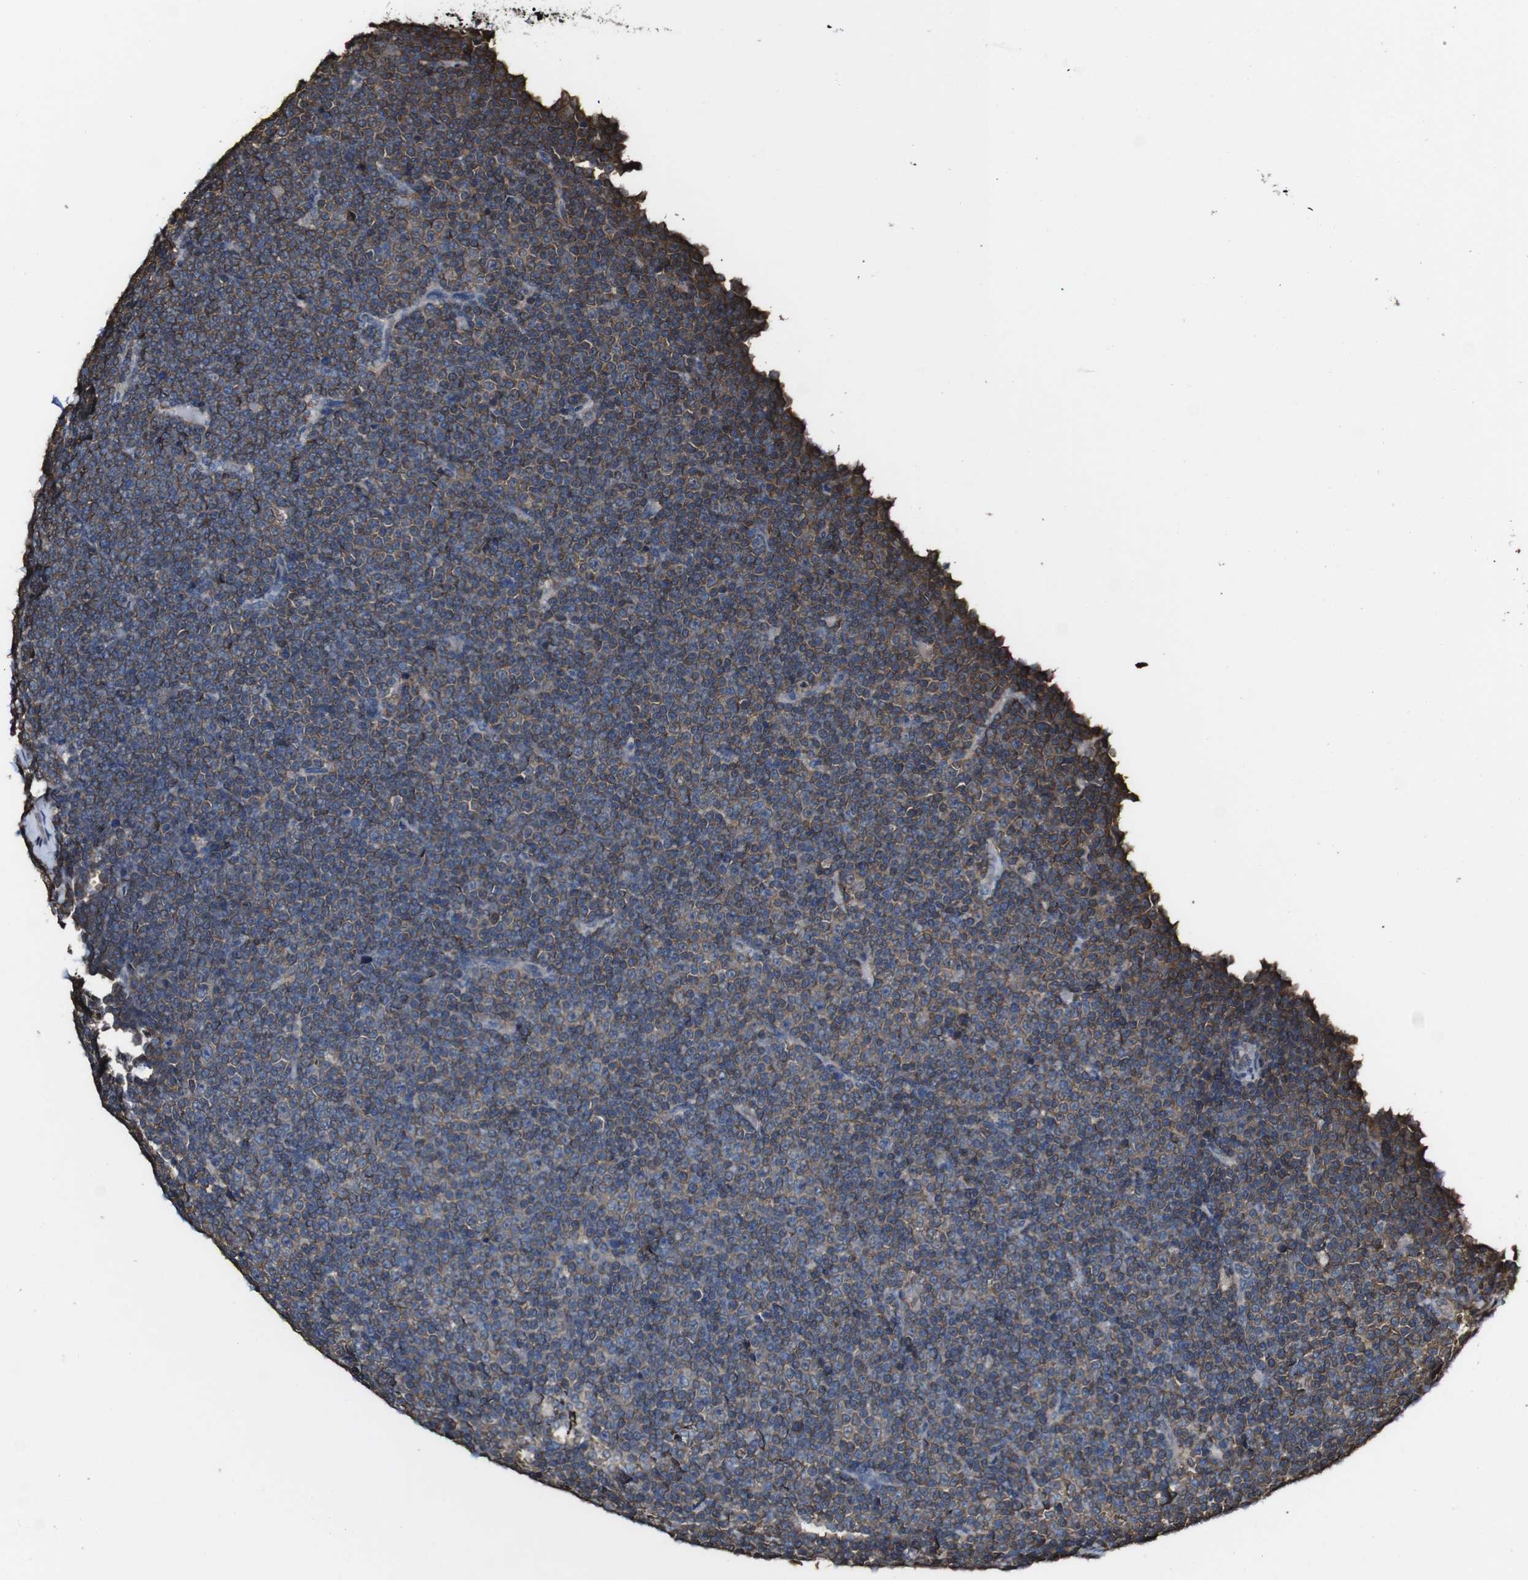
{"staining": {"intensity": "moderate", "quantity": "<25%", "location": "cytoplasmic/membranous"}, "tissue": "lymphoma", "cell_type": "Tumor cells", "image_type": "cancer", "snomed": [{"axis": "morphology", "description": "Malignant lymphoma, non-Hodgkin's type, Low grade"}, {"axis": "topography", "description": "Lymph node"}], "caption": "Immunohistochemical staining of low-grade malignant lymphoma, non-Hodgkin's type shows moderate cytoplasmic/membranous protein positivity in about <25% of tumor cells.", "gene": "PTPRR", "patient": {"sex": "female", "age": 67}}